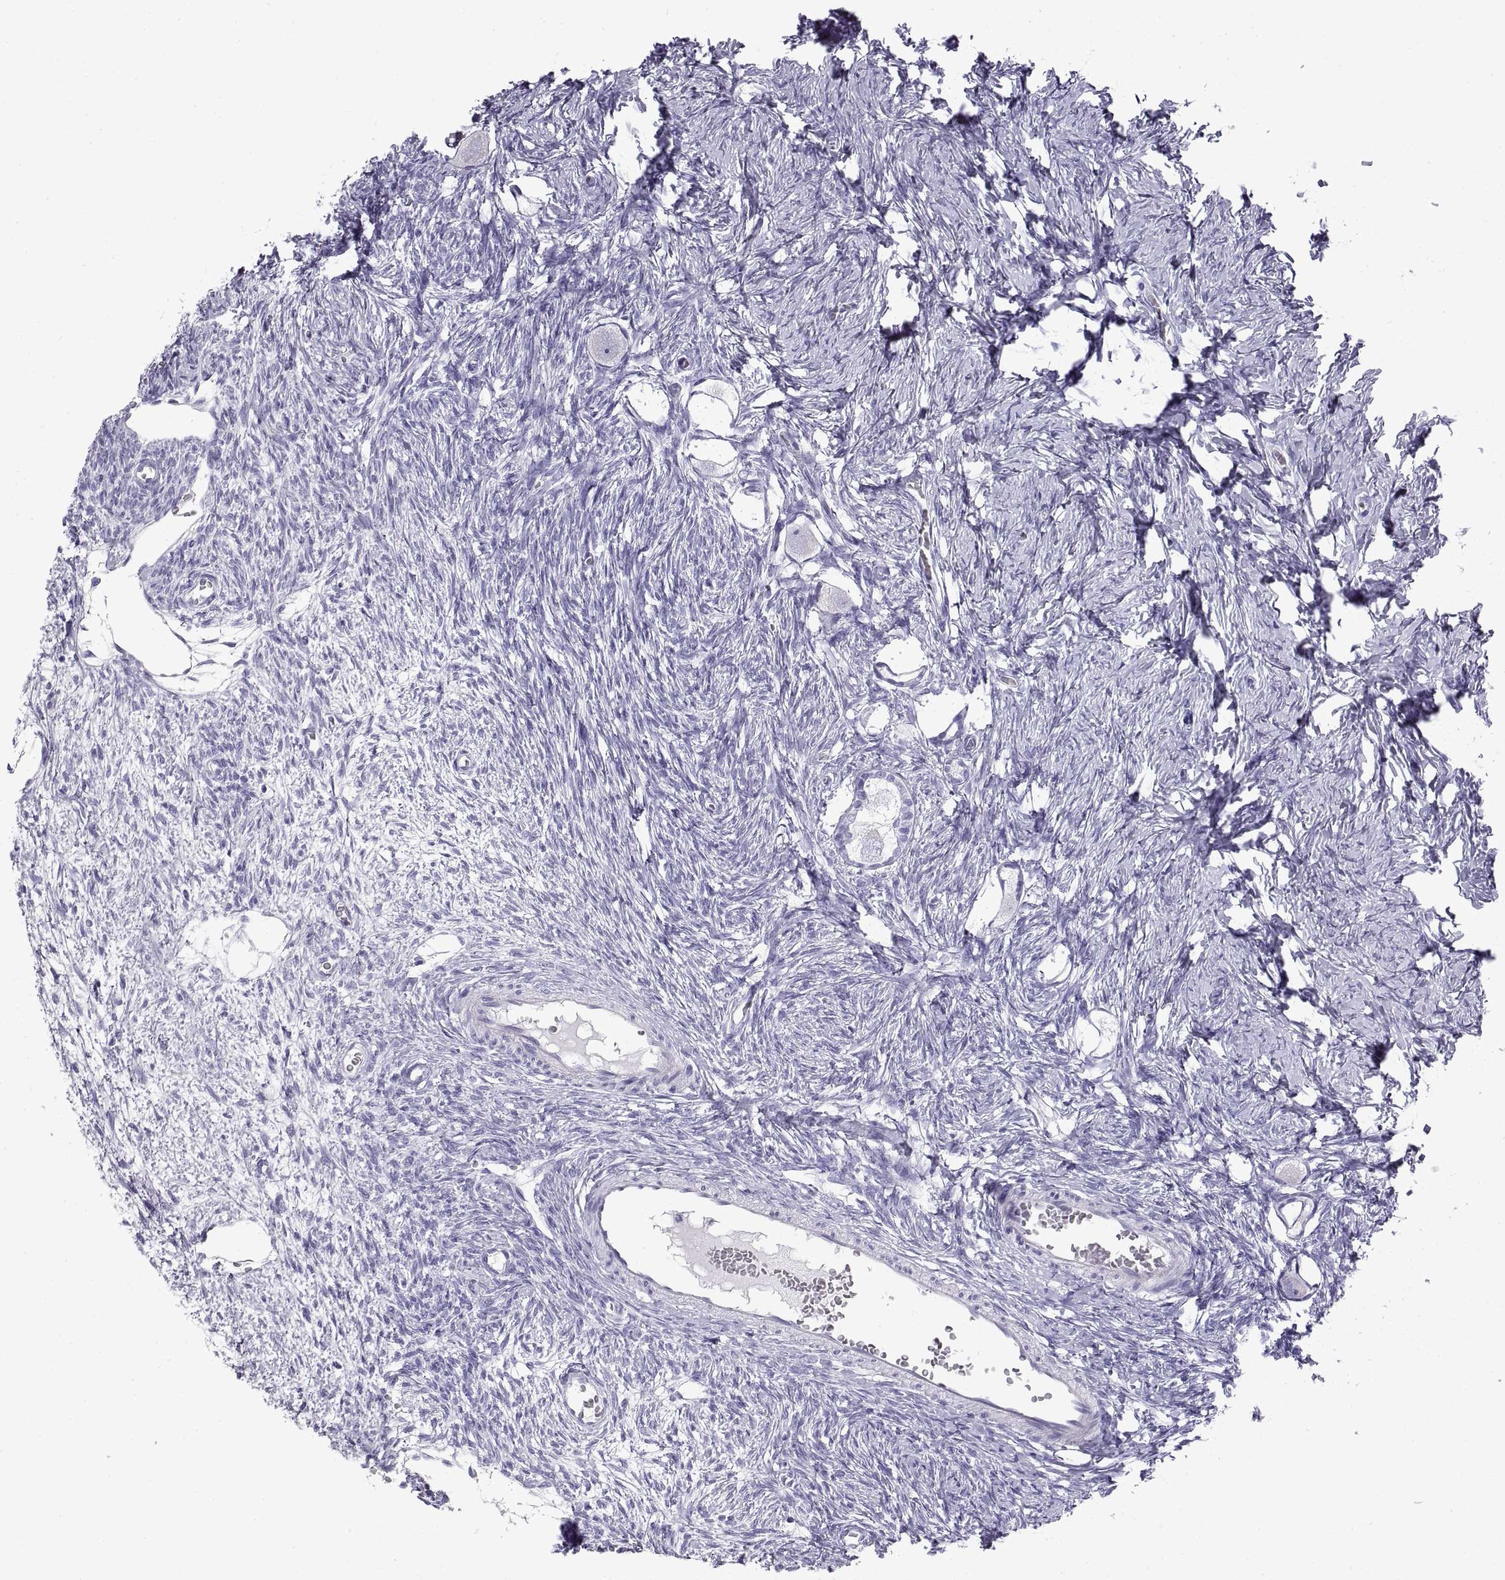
{"staining": {"intensity": "negative", "quantity": "none", "location": "none"}, "tissue": "ovary", "cell_type": "Follicle cells", "image_type": "normal", "snomed": [{"axis": "morphology", "description": "Normal tissue, NOS"}, {"axis": "topography", "description": "Ovary"}], "caption": "DAB immunohistochemical staining of unremarkable ovary displays no significant positivity in follicle cells.", "gene": "RLBP1", "patient": {"sex": "female", "age": 27}}